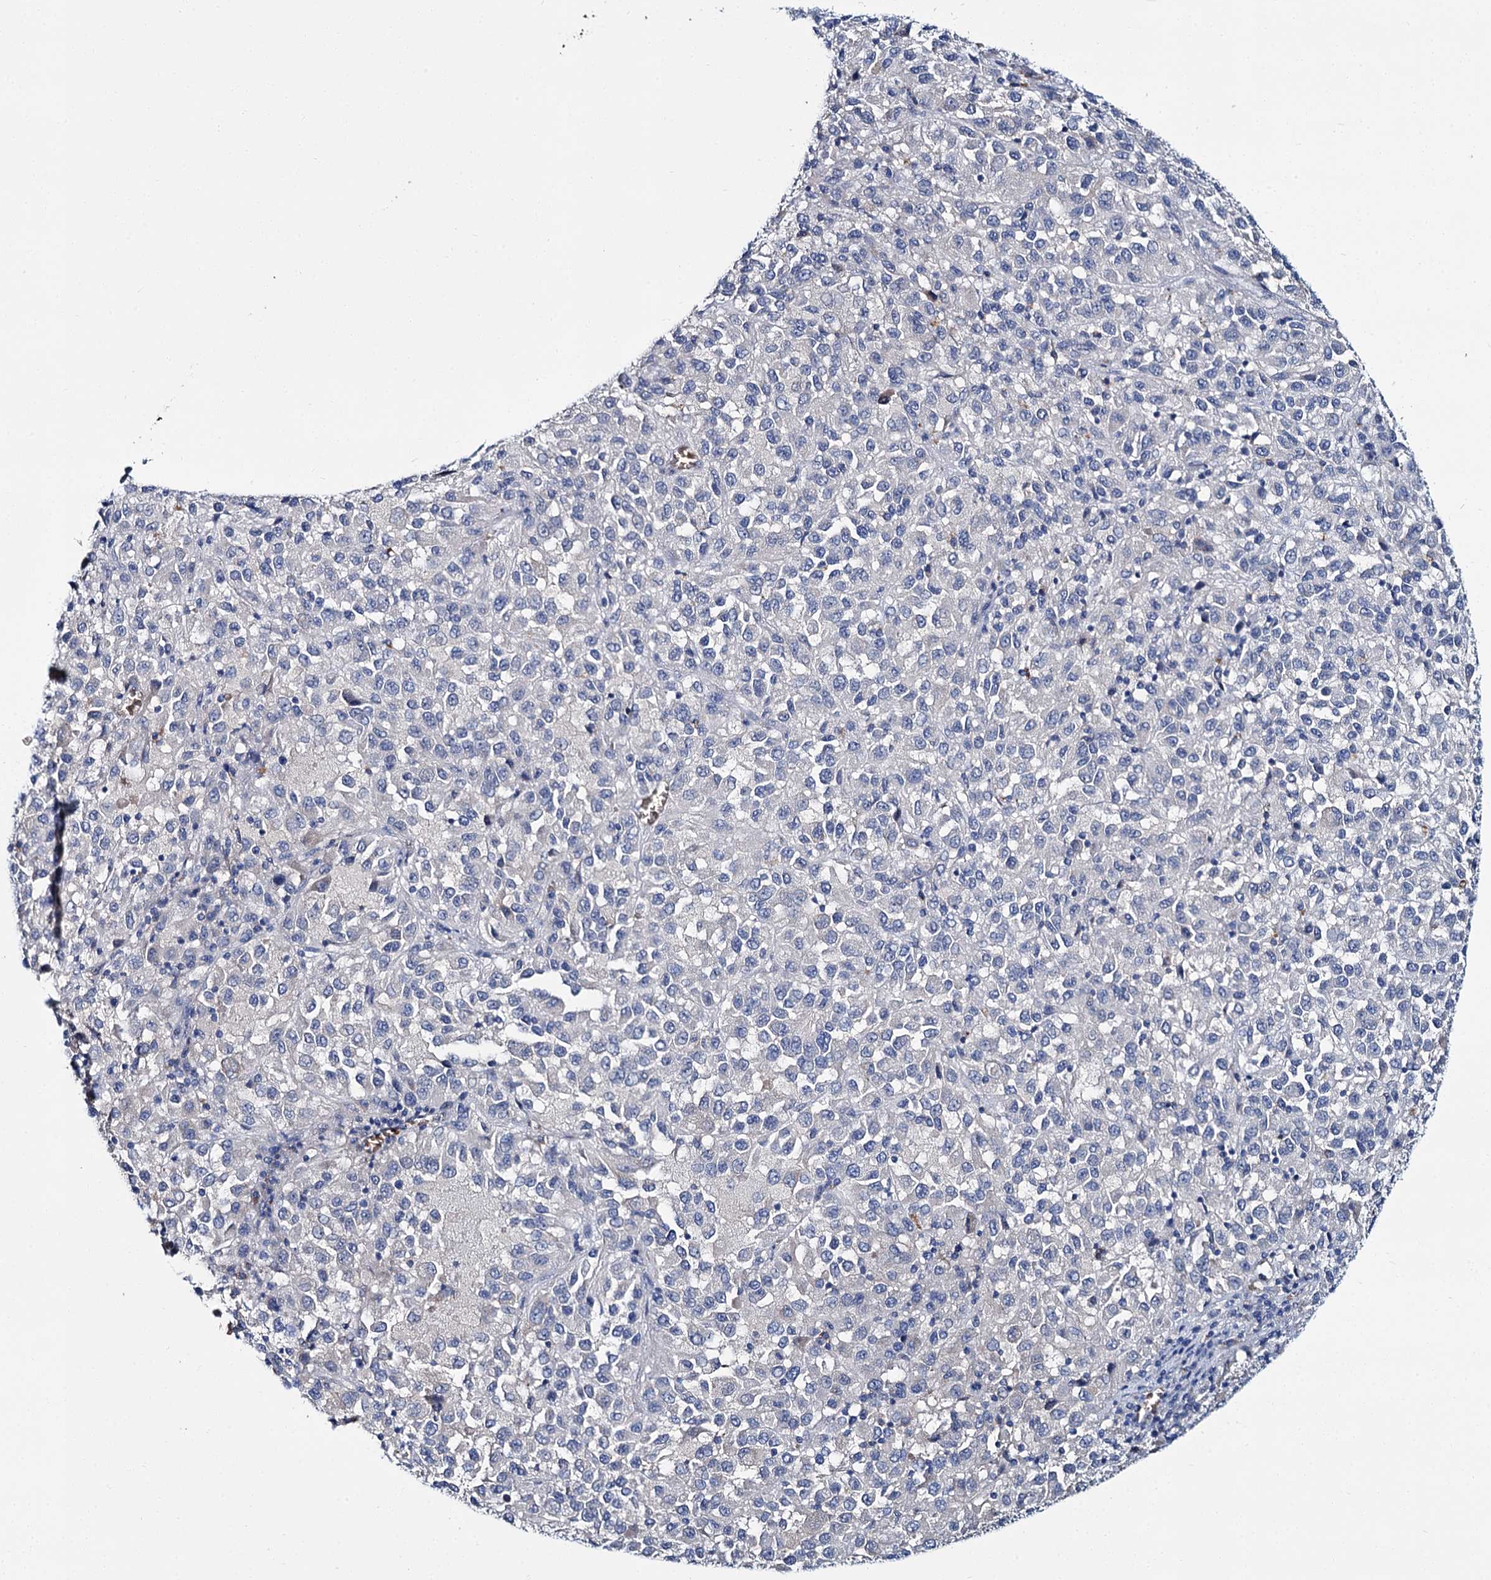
{"staining": {"intensity": "negative", "quantity": "none", "location": "none"}, "tissue": "melanoma", "cell_type": "Tumor cells", "image_type": "cancer", "snomed": [{"axis": "morphology", "description": "Malignant melanoma, Metastatic site"}, {"axis": "topography", "description": "Lung"}], "caption": "An IHC micrograph of malignant melanoma (metastatic site) is shown. There is no staining in tumor cells of malignant melanoma (metastatic site). (Immunohistochemistry (ihc), brightfield microscopy, high magnification).", "gene": "ATG2A", "patient": {"sex": "male", "age": 64}}